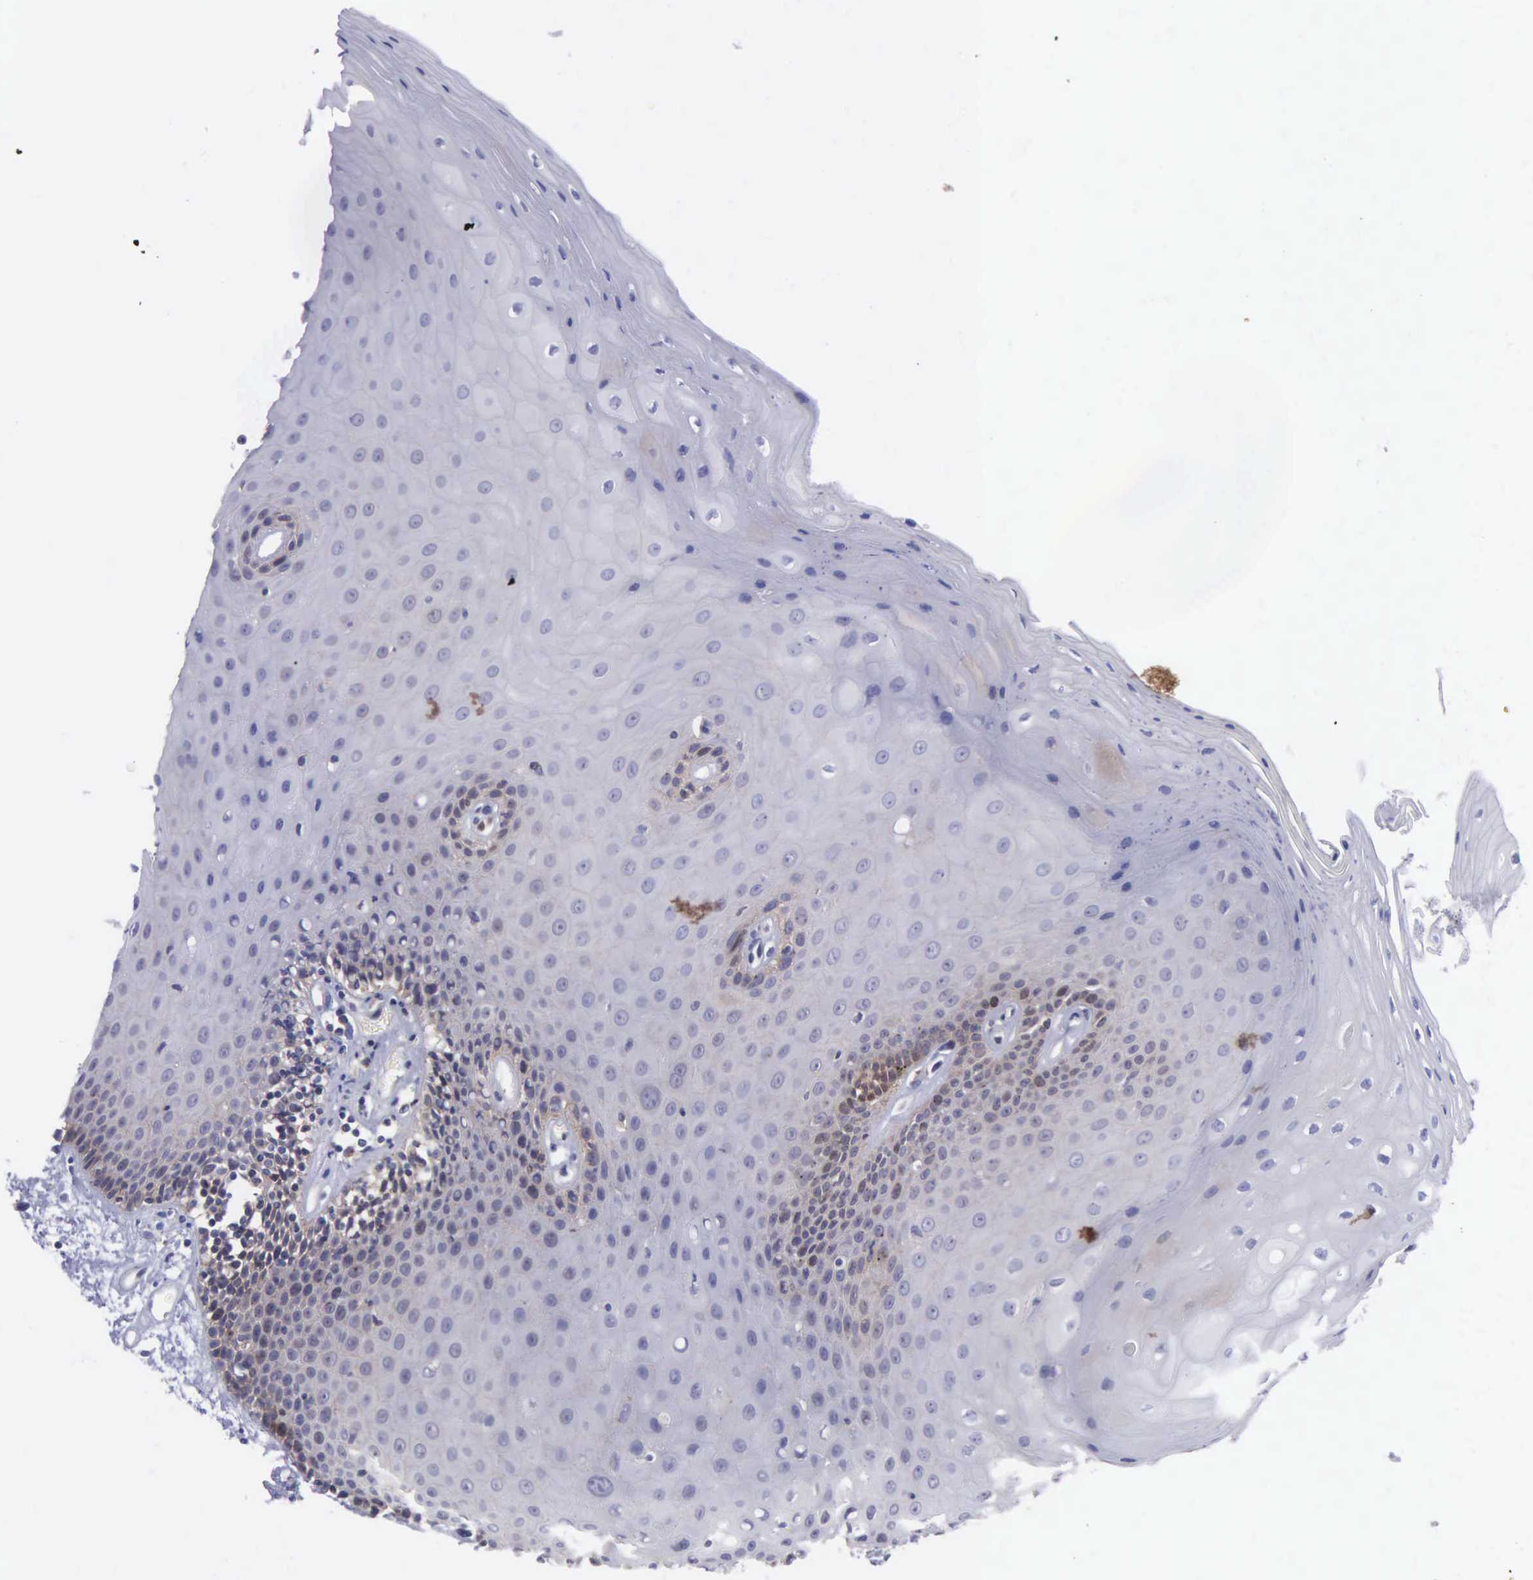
{"staining": {"intensity": "weak", "quantity": "<25%", "location": "cytoplasmic/membranous,nuclear"}, "tissue": "oral mucosa", "cell_type": "Squamous epithelial cells", "image_type": "normal", "snomed": [{"axis": "morphology", "description": "Normal tissue, NOS"}, {"axis": "topography", "description": "Oral tissue"}], "caption": "DAB immunohistochemical staining of normal human oral mucosa shows no significant expression in squamous epithelial cells. Nuclei are stained in blue.", "gene": "MICAL3", "patient": {"sex": "female", "age": 79}}